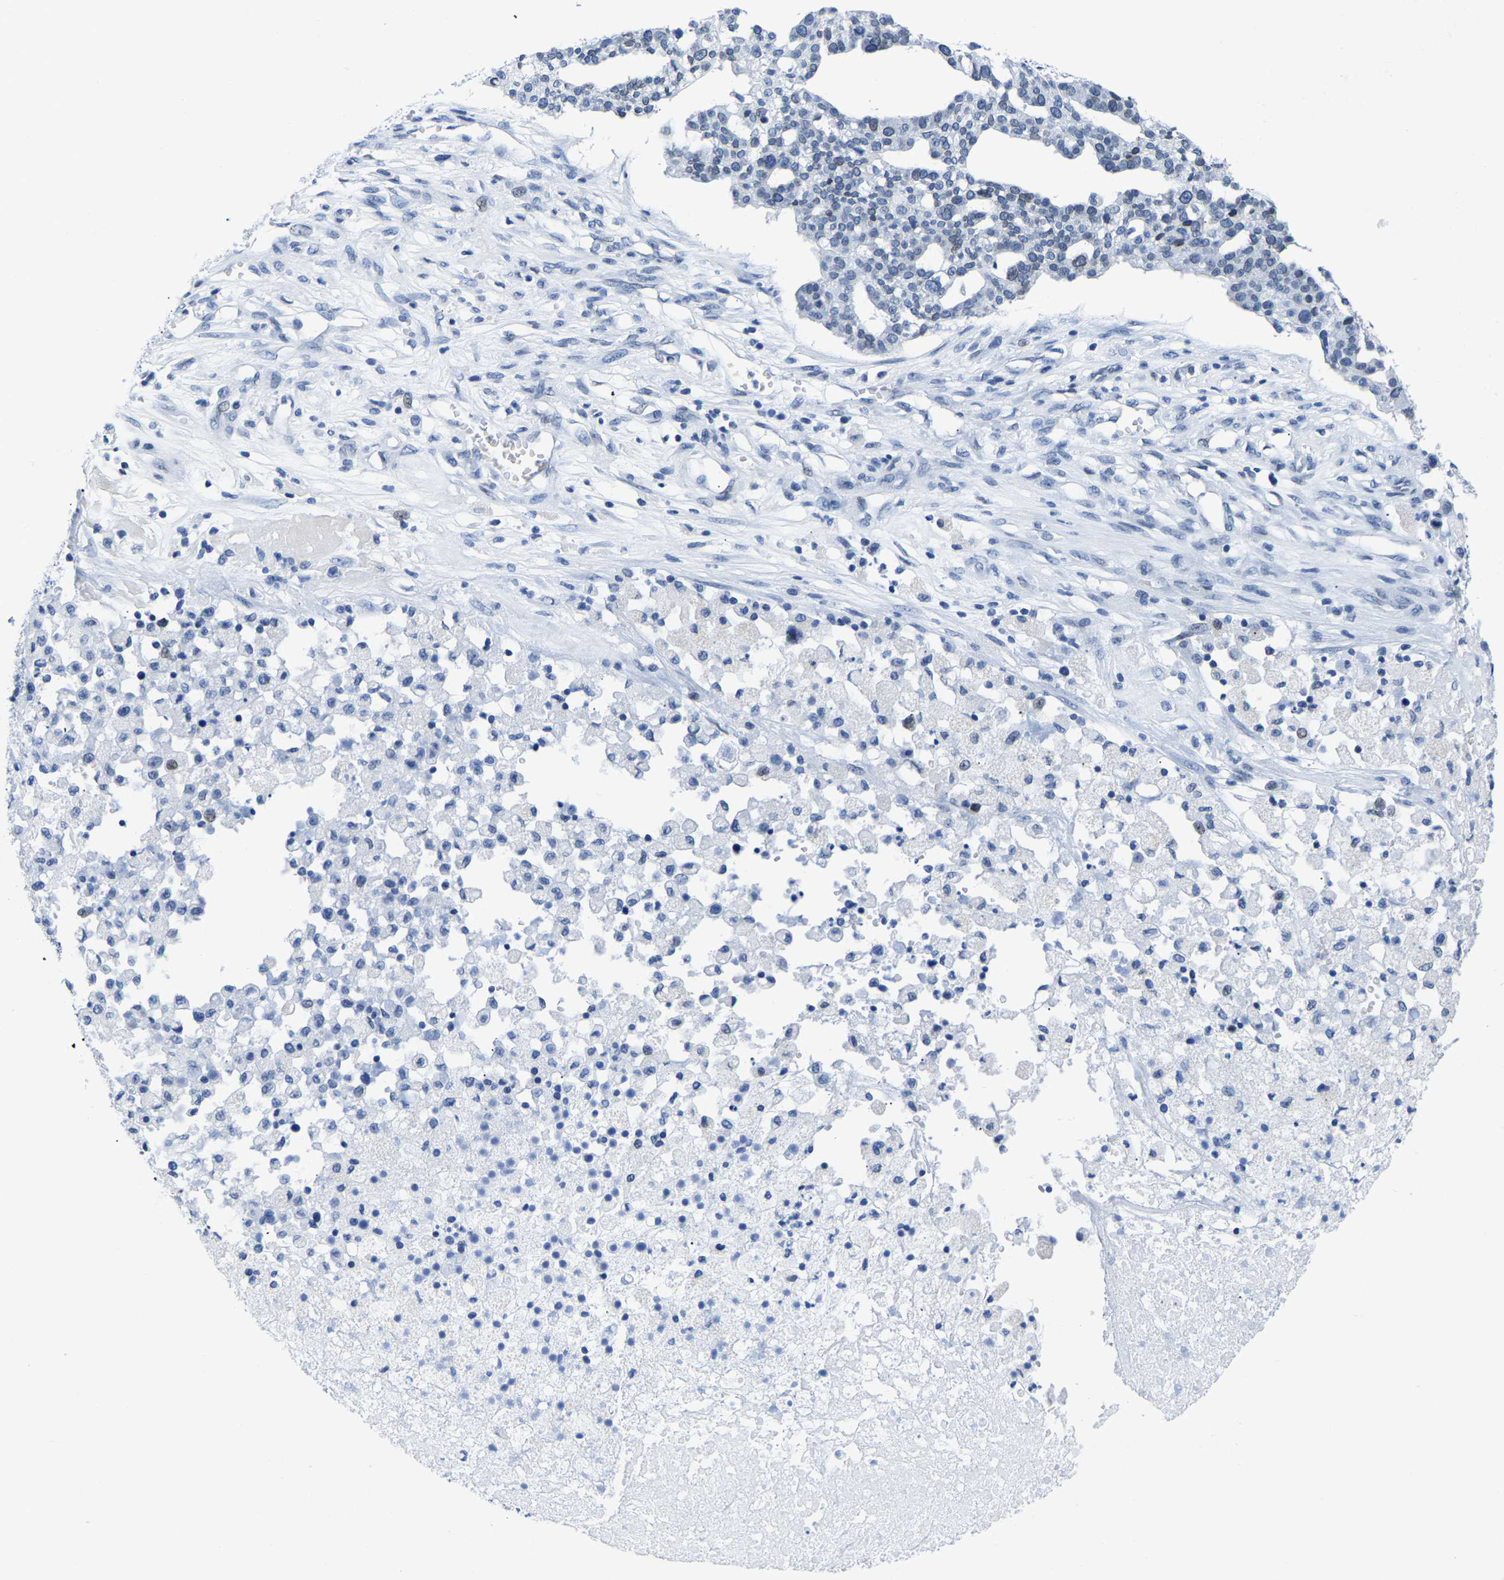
{"staining": {"intensity": "weak", "quantity": "<25%", "location": "cytoplasmic/membranous,nuclear"}, "tissue": "ovarian cancer", "cell_type": "Tumor cells", "image_type": "cancer", "snomed": [{"axis": "morphology", "description": "Cystadenocarcinoma, serous, NOS"}, {"axis": "topography", "description": "Ovary"}], "caption": "Serous cystadenocarcinoma (ovarian) stained for a protein using IHC demonstrates no expression tumor cells.", "gene": "UPK3A", "patient": {"sex": "female", "age": 59}}